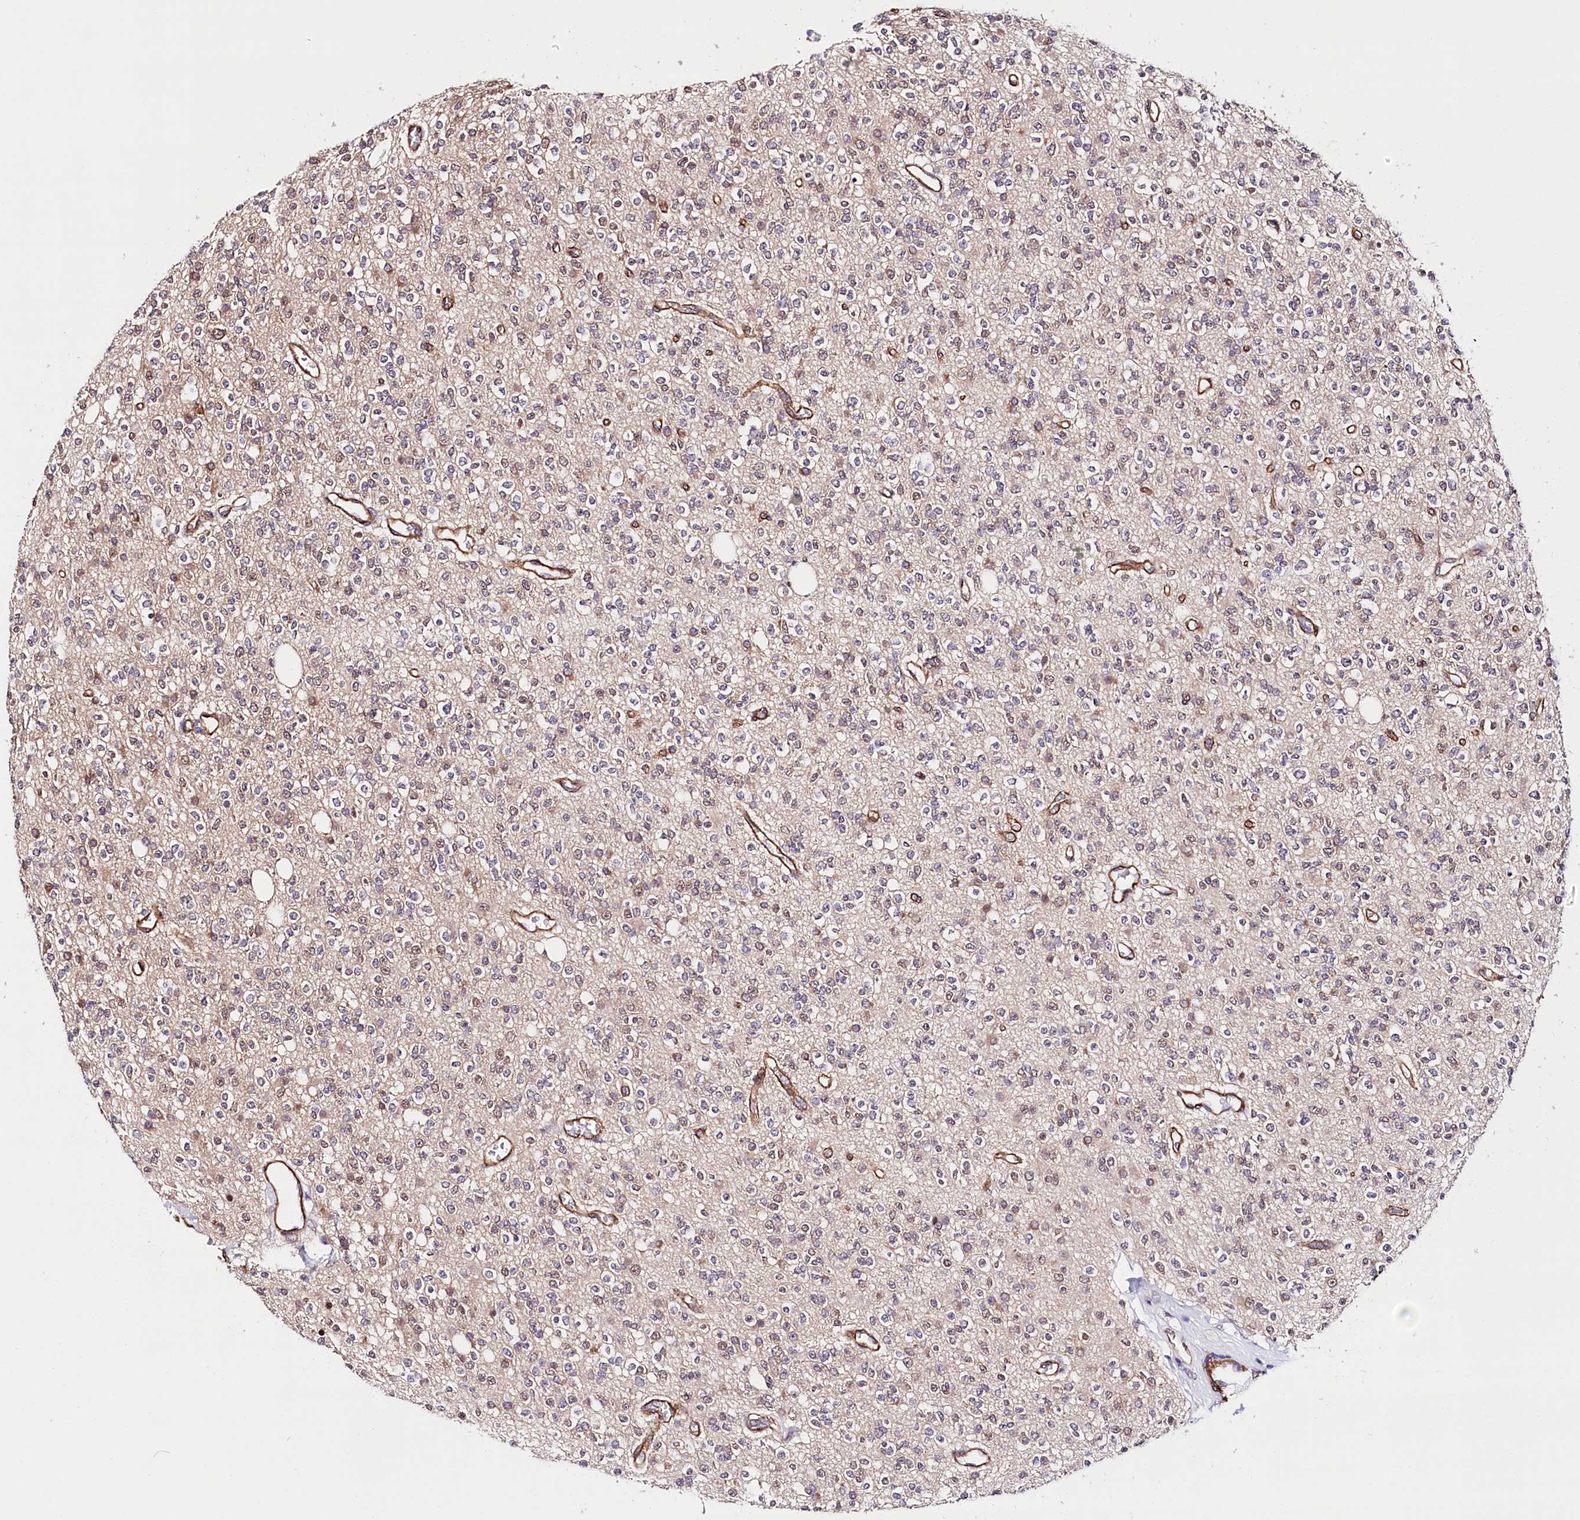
{"staining": {"intensity": "negative", "quantity": "none", "location": "none"}, "tissue": "glioma", "cell_type": "Tumor cells", "image_type": "cancer", "snomed": [{"axis": "morphology", "description": "Glioma, malignant, High grade"}, {"axis": "topography", "description": "Brain"}], "caption": "Immunohistochemistry micrograph of neoplastic tissue: human malignant high-grade glioma stained with DAB (3,3'-diaminobenzidine) reveals no significant protein staining in tumor cells. (Immunohistochemistry, brightfield microscopy, high magnification).", "gene": "PPP2R5B", "patient": {"sex": "male", "age": 34}}